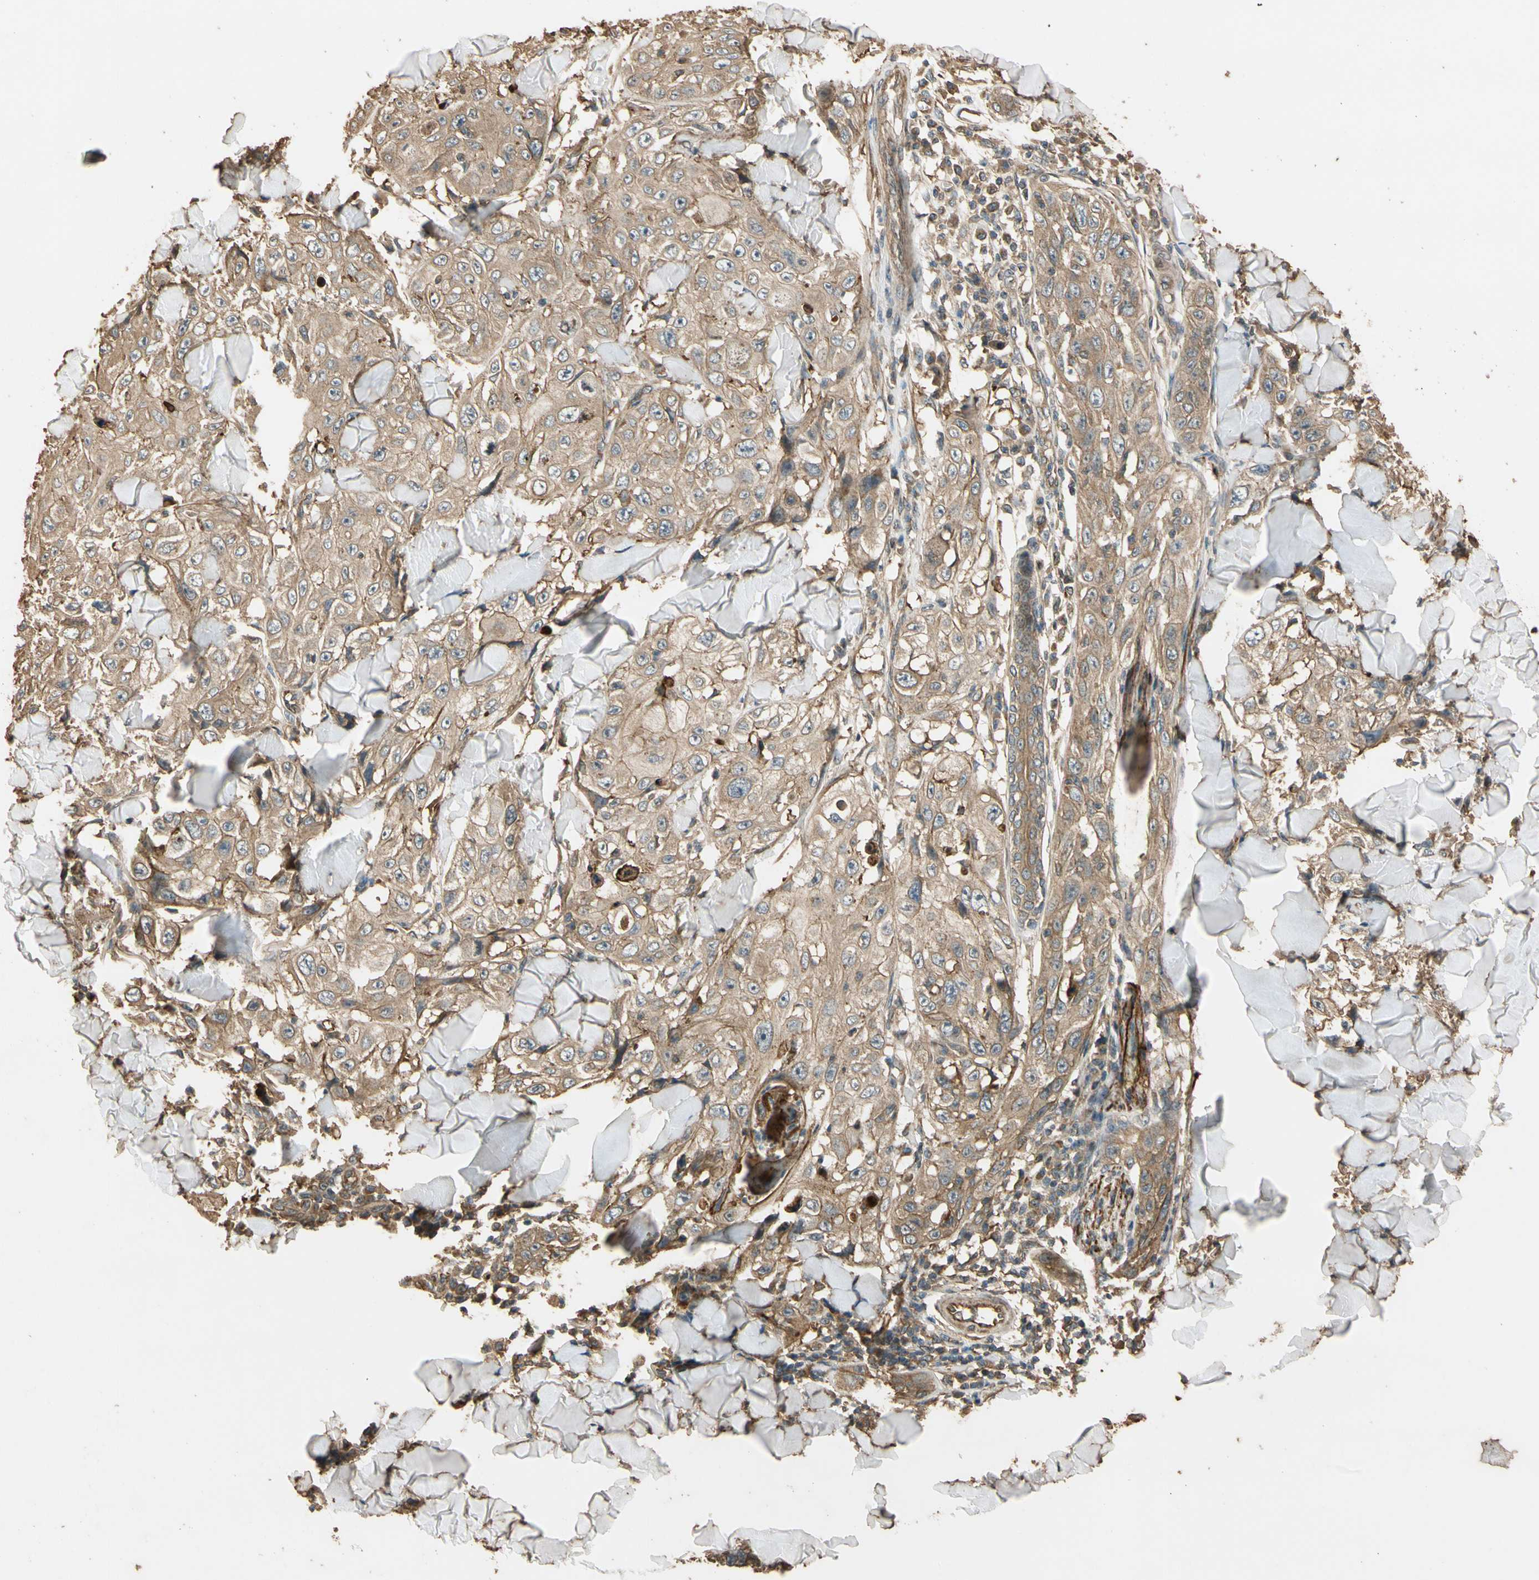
{"staining": {"intensity": "moderate", "quantity": ">75%", "location": "cytoplasmic/membranous"}, "tissue": "skin cancer", "cell_type": "Tumor cells", "image_type": "cancer", "snomed": [{"axis": "morphology", "description": "Squamous cell carcinoma, NOS"}, {"axis": "topography", "description": "Skin"}], "caption": "DAB immunohistochemical staining of skin cancer (squamous cell carcinoma) displays moderate cytoplasmic/membranous protein positivity in approximately >75% of tumor cells. (DAB (3,3'-diaminobenzidine) IHC with brightfield microscopy, high magnification).", "gene": "MGRN1", "patient": {"sex": "male", "age": 86}}